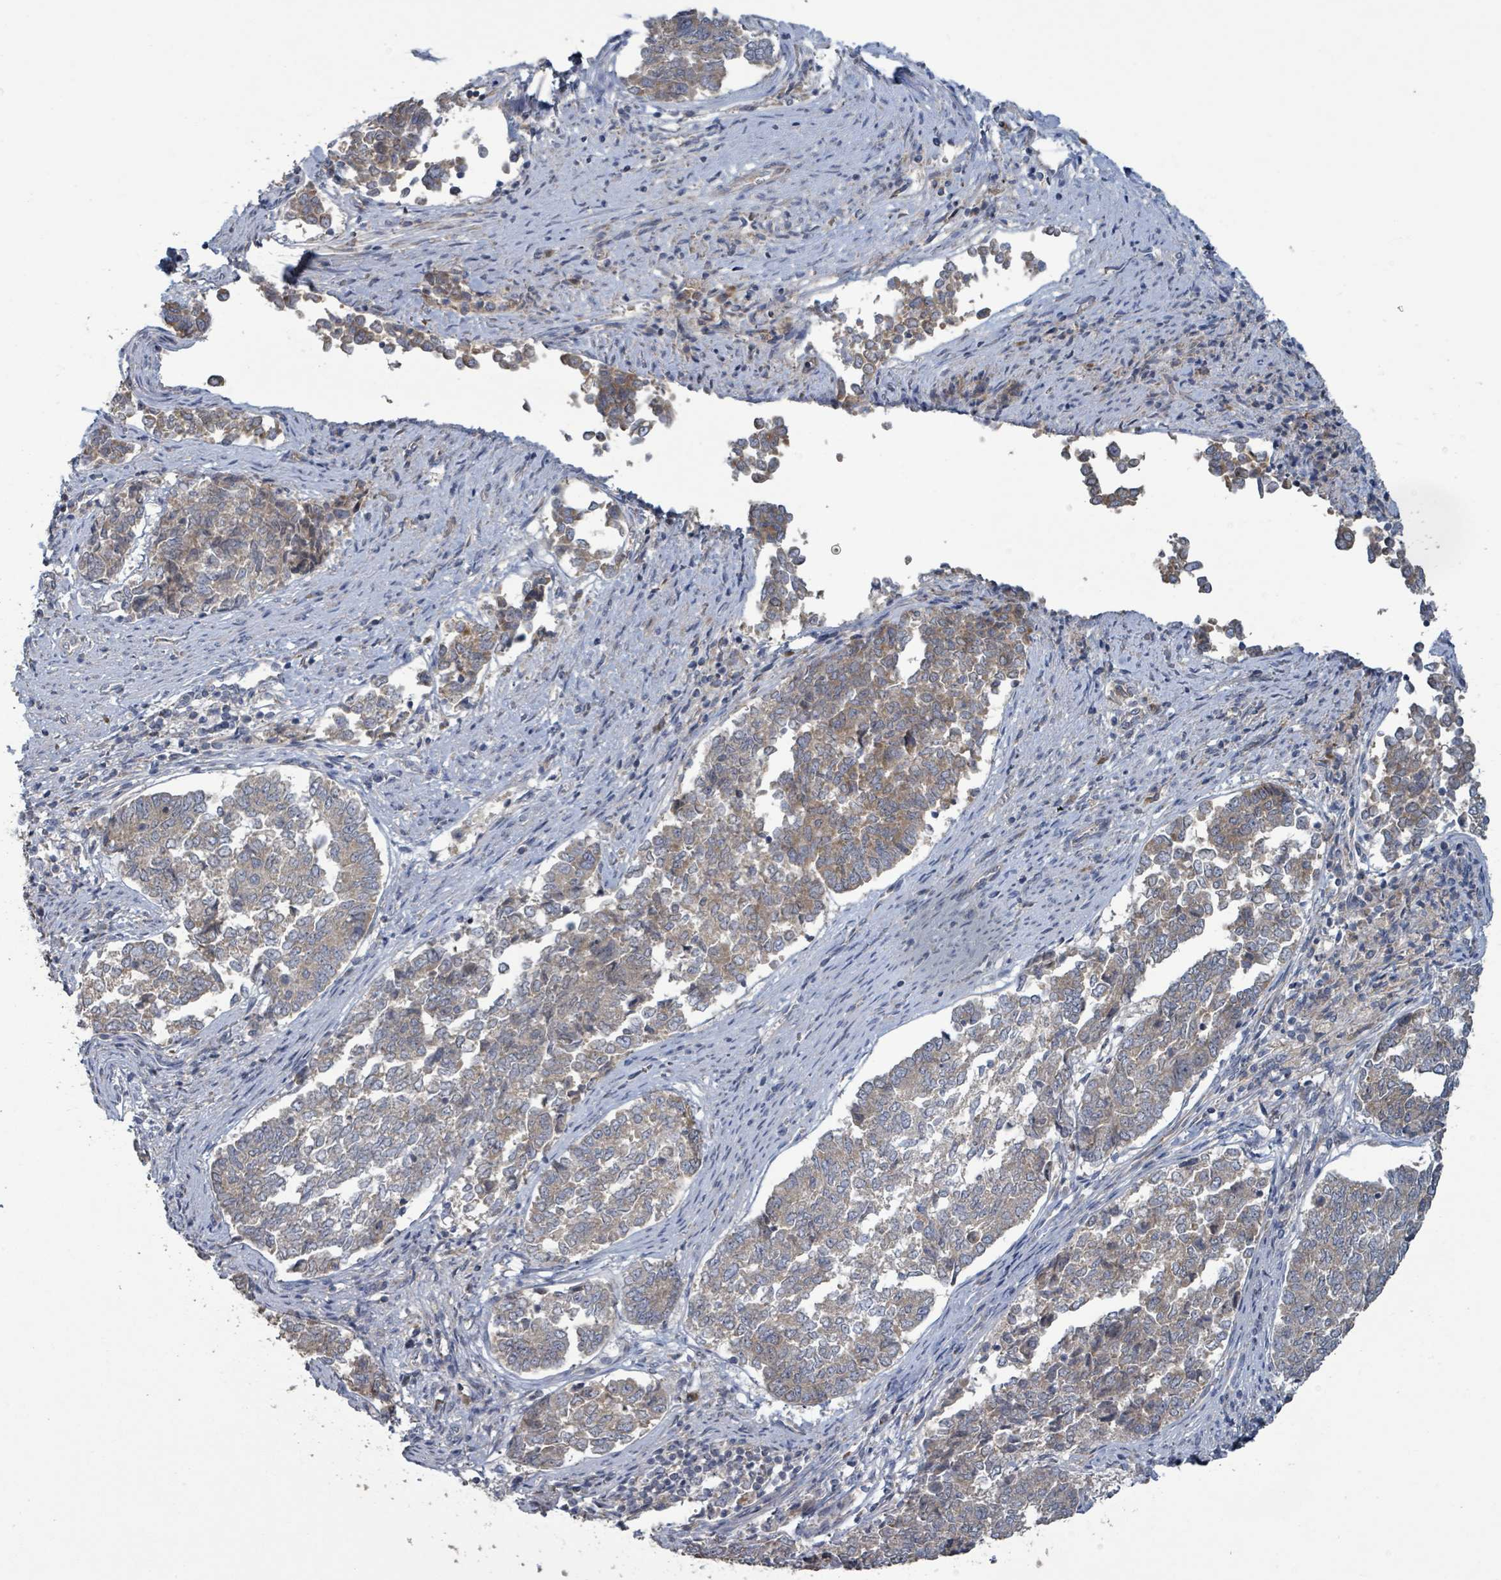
{"staining": {"intensity": "weak", "quantity": ">75%", "location": "cytoplasmic/membranous"}, "tissue": "endometrial cancer", "cell_type": "Tumor cells", "image_type": "cancer", "snomed": [{"axis": "morphology", "description": "Adenocarcinoma, NOS"}, {"axis": "topography", "description": "Endometrium"}], "caption": "Protein expression analysis of human endometrial cancer reveals weak cytoplasmic/membranous staining in approximately >75% of tumor cells.", "gene": "RPL32", "patient": {"sex": "female", "age": 80}}